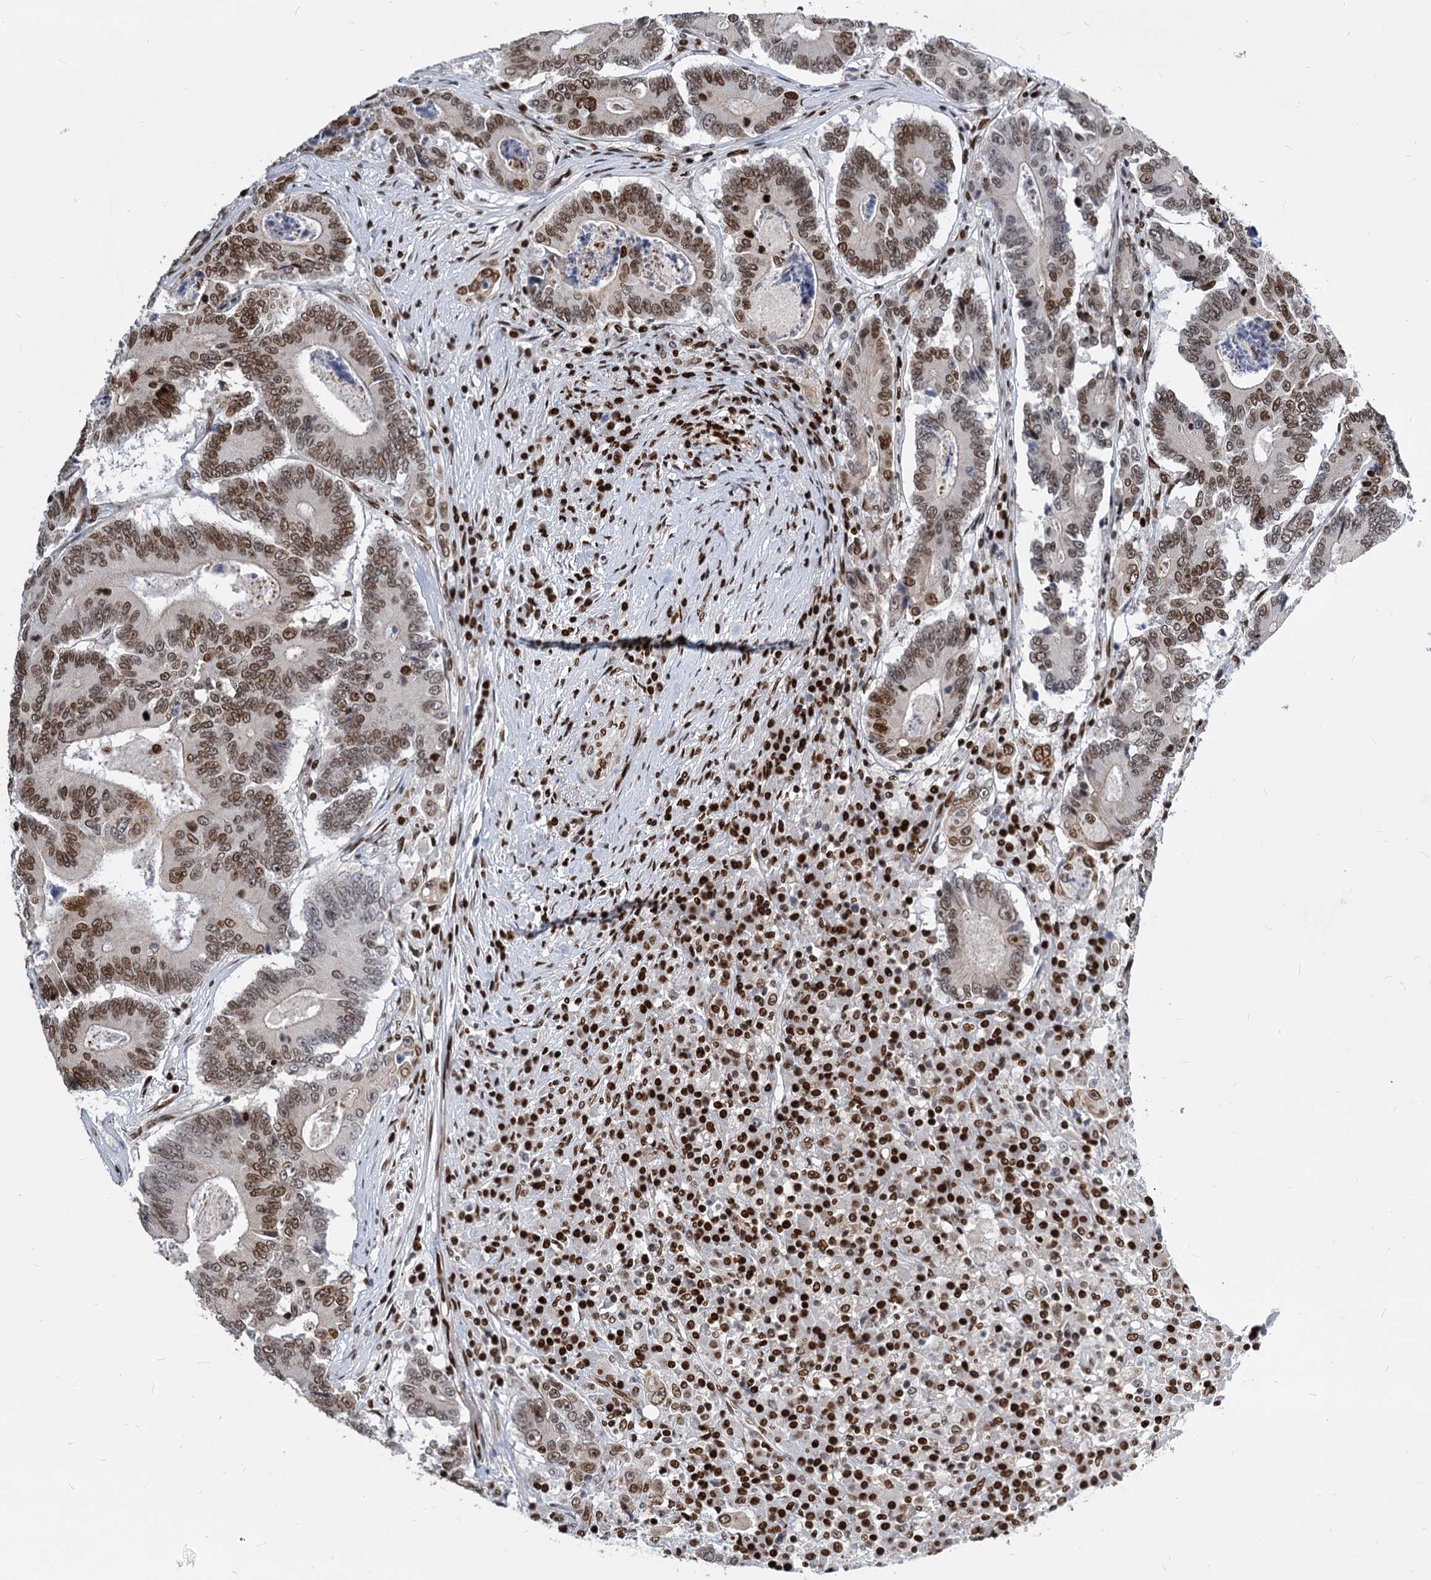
{"staining": {"intensity": "moderate", "quantity": ">75%", "location": "nuclear"}, "tissue": "colorectal cancer", "cell_type": "Tumor cells", "image_type": "cancer", "snomed": [{"axis": "morphology", "description": "Adenocarcinoma, NOS"}, {"axis": "topography", "description": "Colon"}], "caption": "Colorectal cancer stained with a protein marker reveals moderate staining in tumor cells.", "gene": "MECP2", "patient": {"sex": "male", "age": 83}}